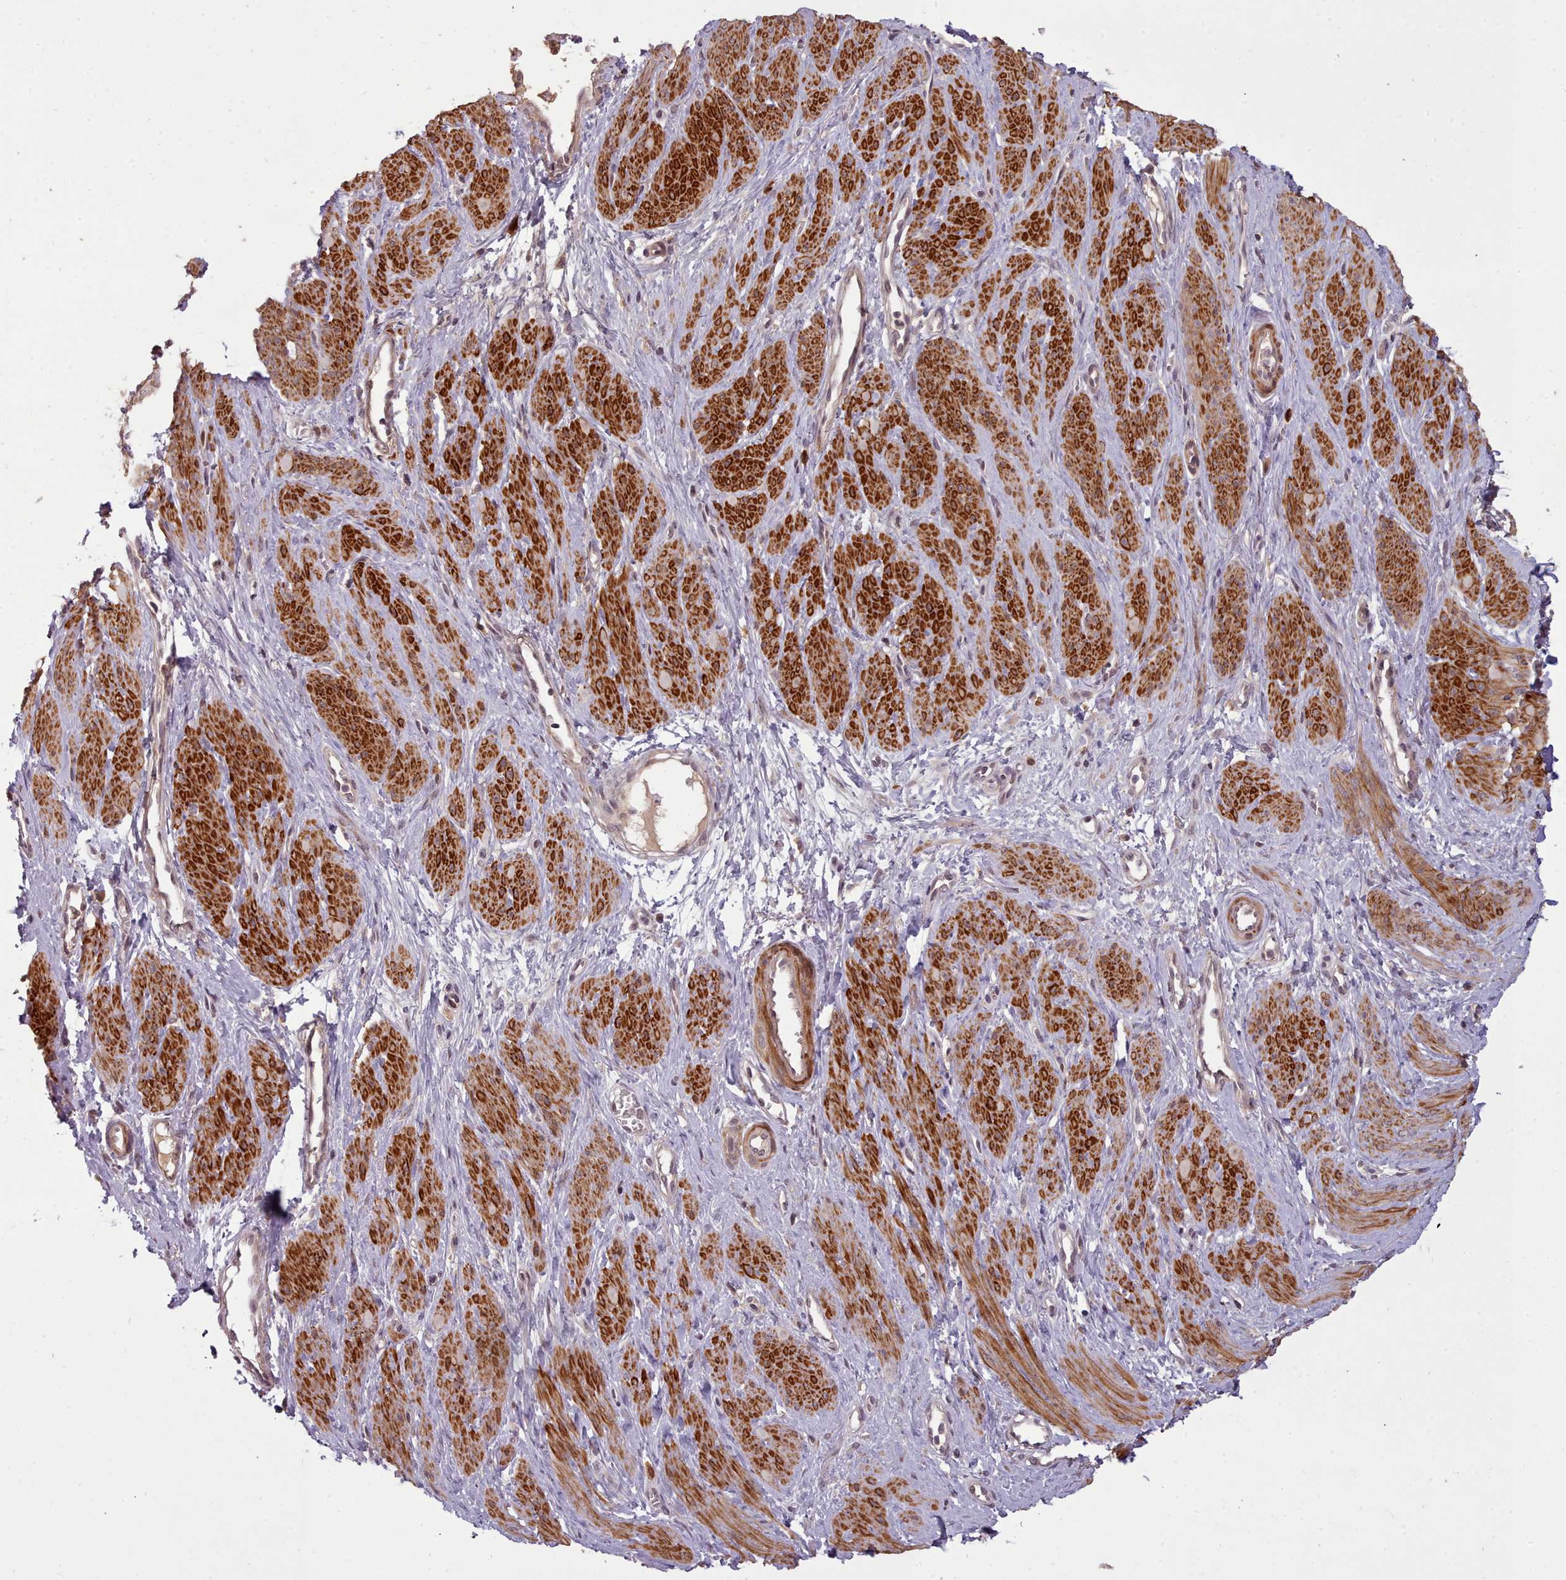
{"staining": {"intensity": "strong", "quantity": ">75%", "location": "cytoplasmic/membranous"}, "tissue": "smooth muscle", "cell_type": "Smooth muscle cells", "image_type": "normal", "snomed": [{"axis": "morphology", "description": "Normal tissue, NOS"}, {"axis": "topography", "description": "Smooth muscle"}, {"axis": "topography", "description": "Uterus"}], "caption": "Smooth muscle was stained to show a protein in brown. There is high levels of strong cytoplasmic/membranous positivity in about >75% of smooth muscle cells.", "gene": "CDC6", "patient": {"sex": "female", "age": 39}}